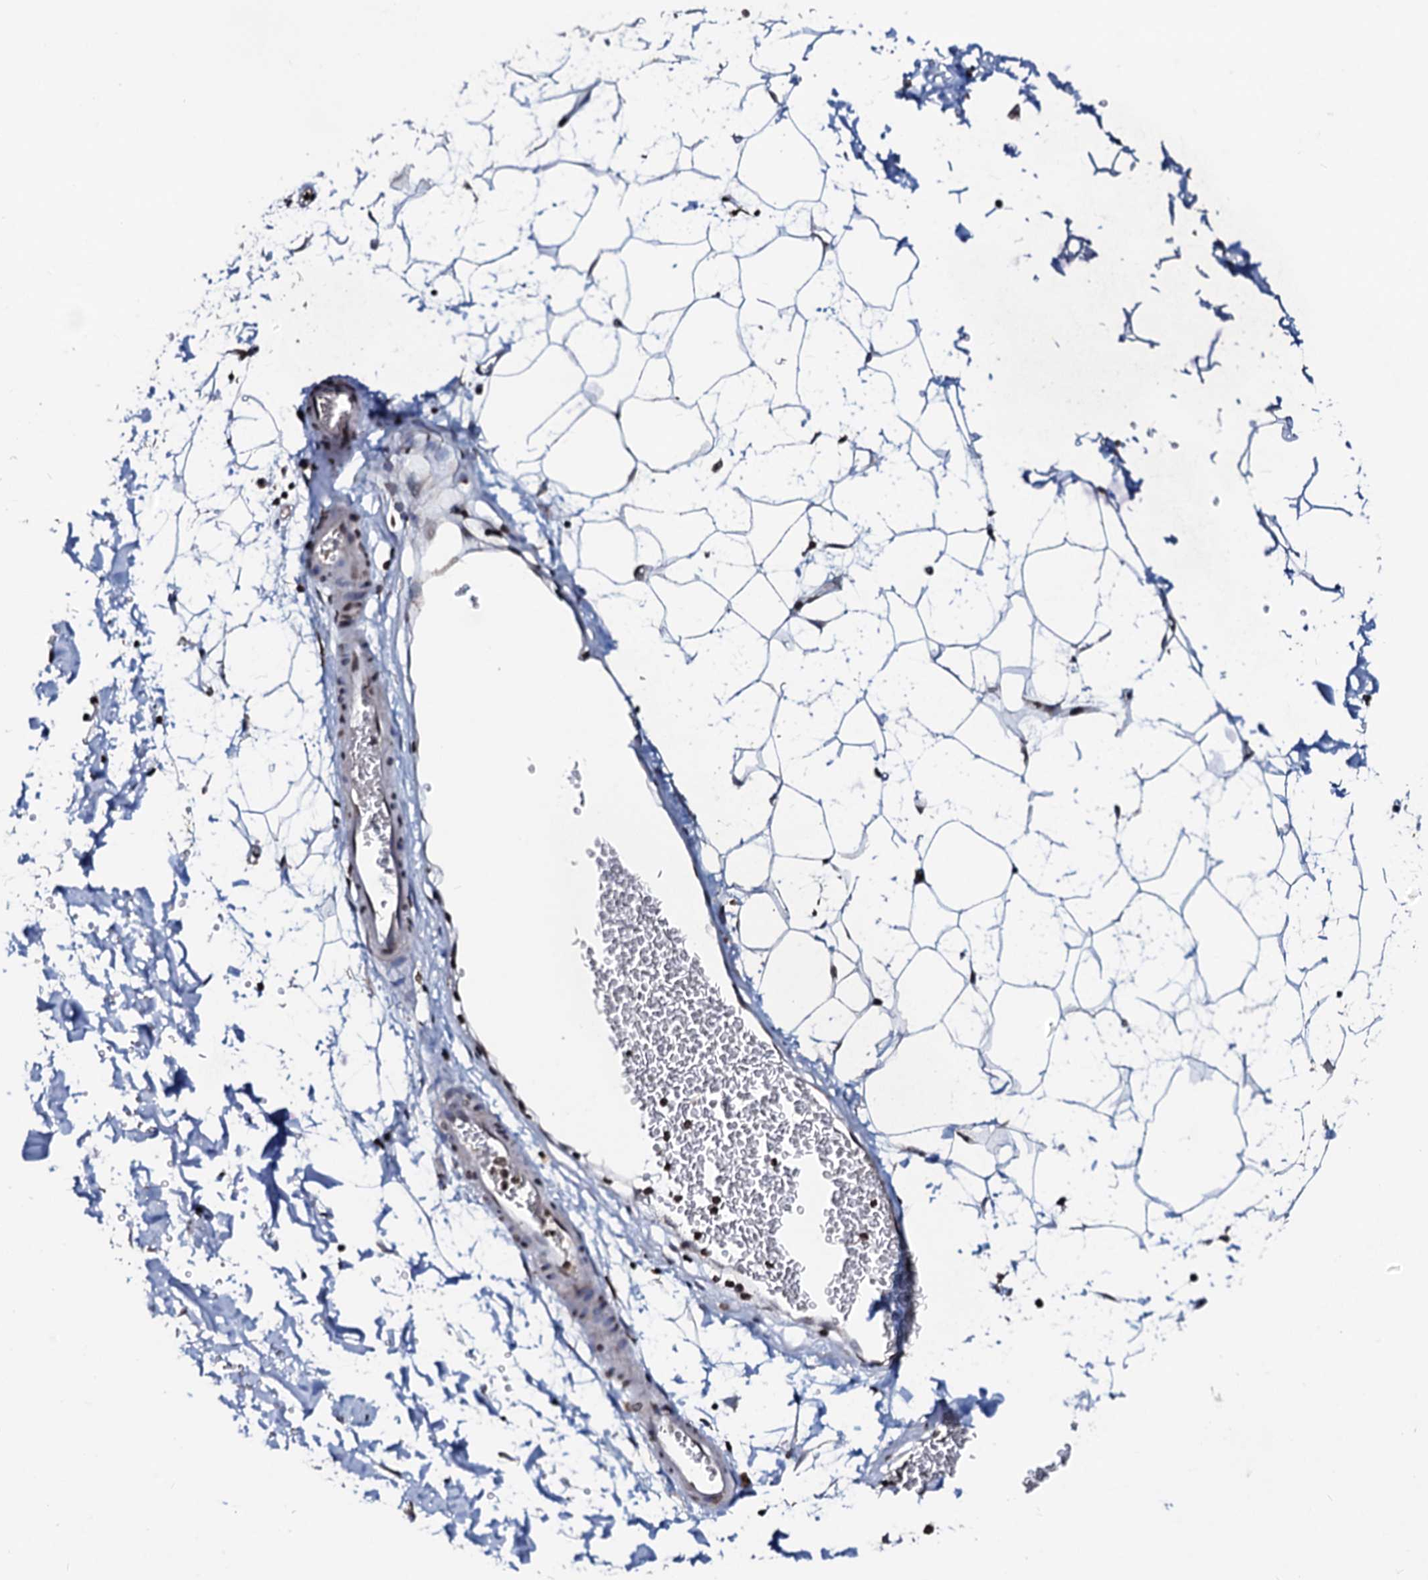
{"staining": {"intensity": "moderate", "quantity": "25%-75%", "location": "nuclear"}, "tissue": "adipose tissue", "cell_type": "Adipocytes", "image_type": "normal", "snomed": [{"axis": "morphology", "description": "Normal tissue, NOS"}, {"axis": "topography", "description": "Soft tissue"}], "caption": "This image reveals unremarkable adipose tissue stained with IHC to label a protein in brown. The nuclear of adipocytes show moderate positivity for the protein. Nuclei are counter-stained blue.", "gene": "LSM11", "patient": {"sex": "male", "age": 72}}